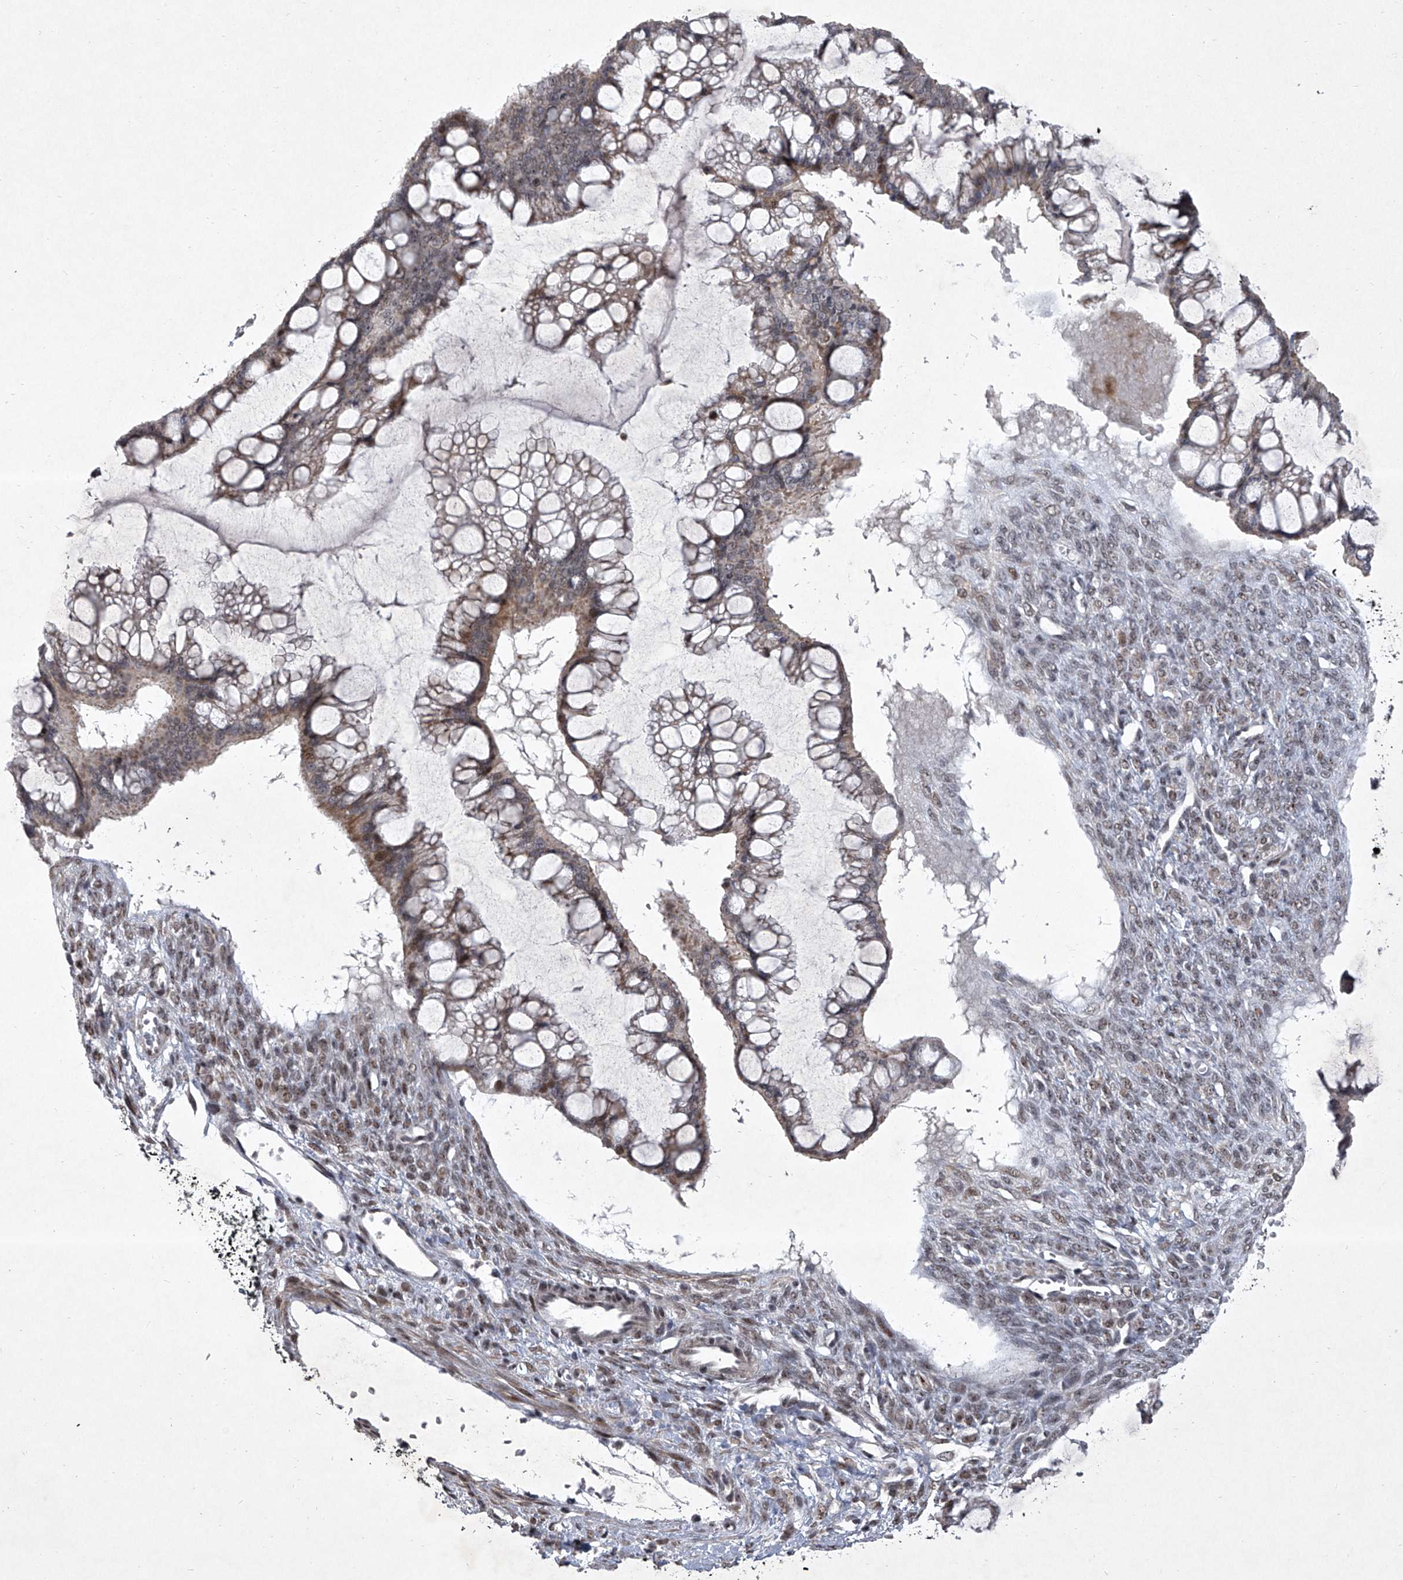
{"staining": {"intensity": "weak", "quantity": ">75%", "location": "cytoplasmic/membranous,nuclear"}, "tissue": "ovarian cancer", "cell_type": "Tumor cells", "image_type": "cancer", "snomed": [{"axis": "morphology", "description": "Cystadenocarcinoma, mucinous, NOS"}, {"axis": "topography", "description": "Ovary"}], "caption": "DAB immunohistochemical staining of ovarian cancer shows weak cytoplasmic/membranous and nuclear protein expression in approximately >75% of tumor cells.", "gene": "MLLT1", "patient": {"sex": "female", "age": 73}}